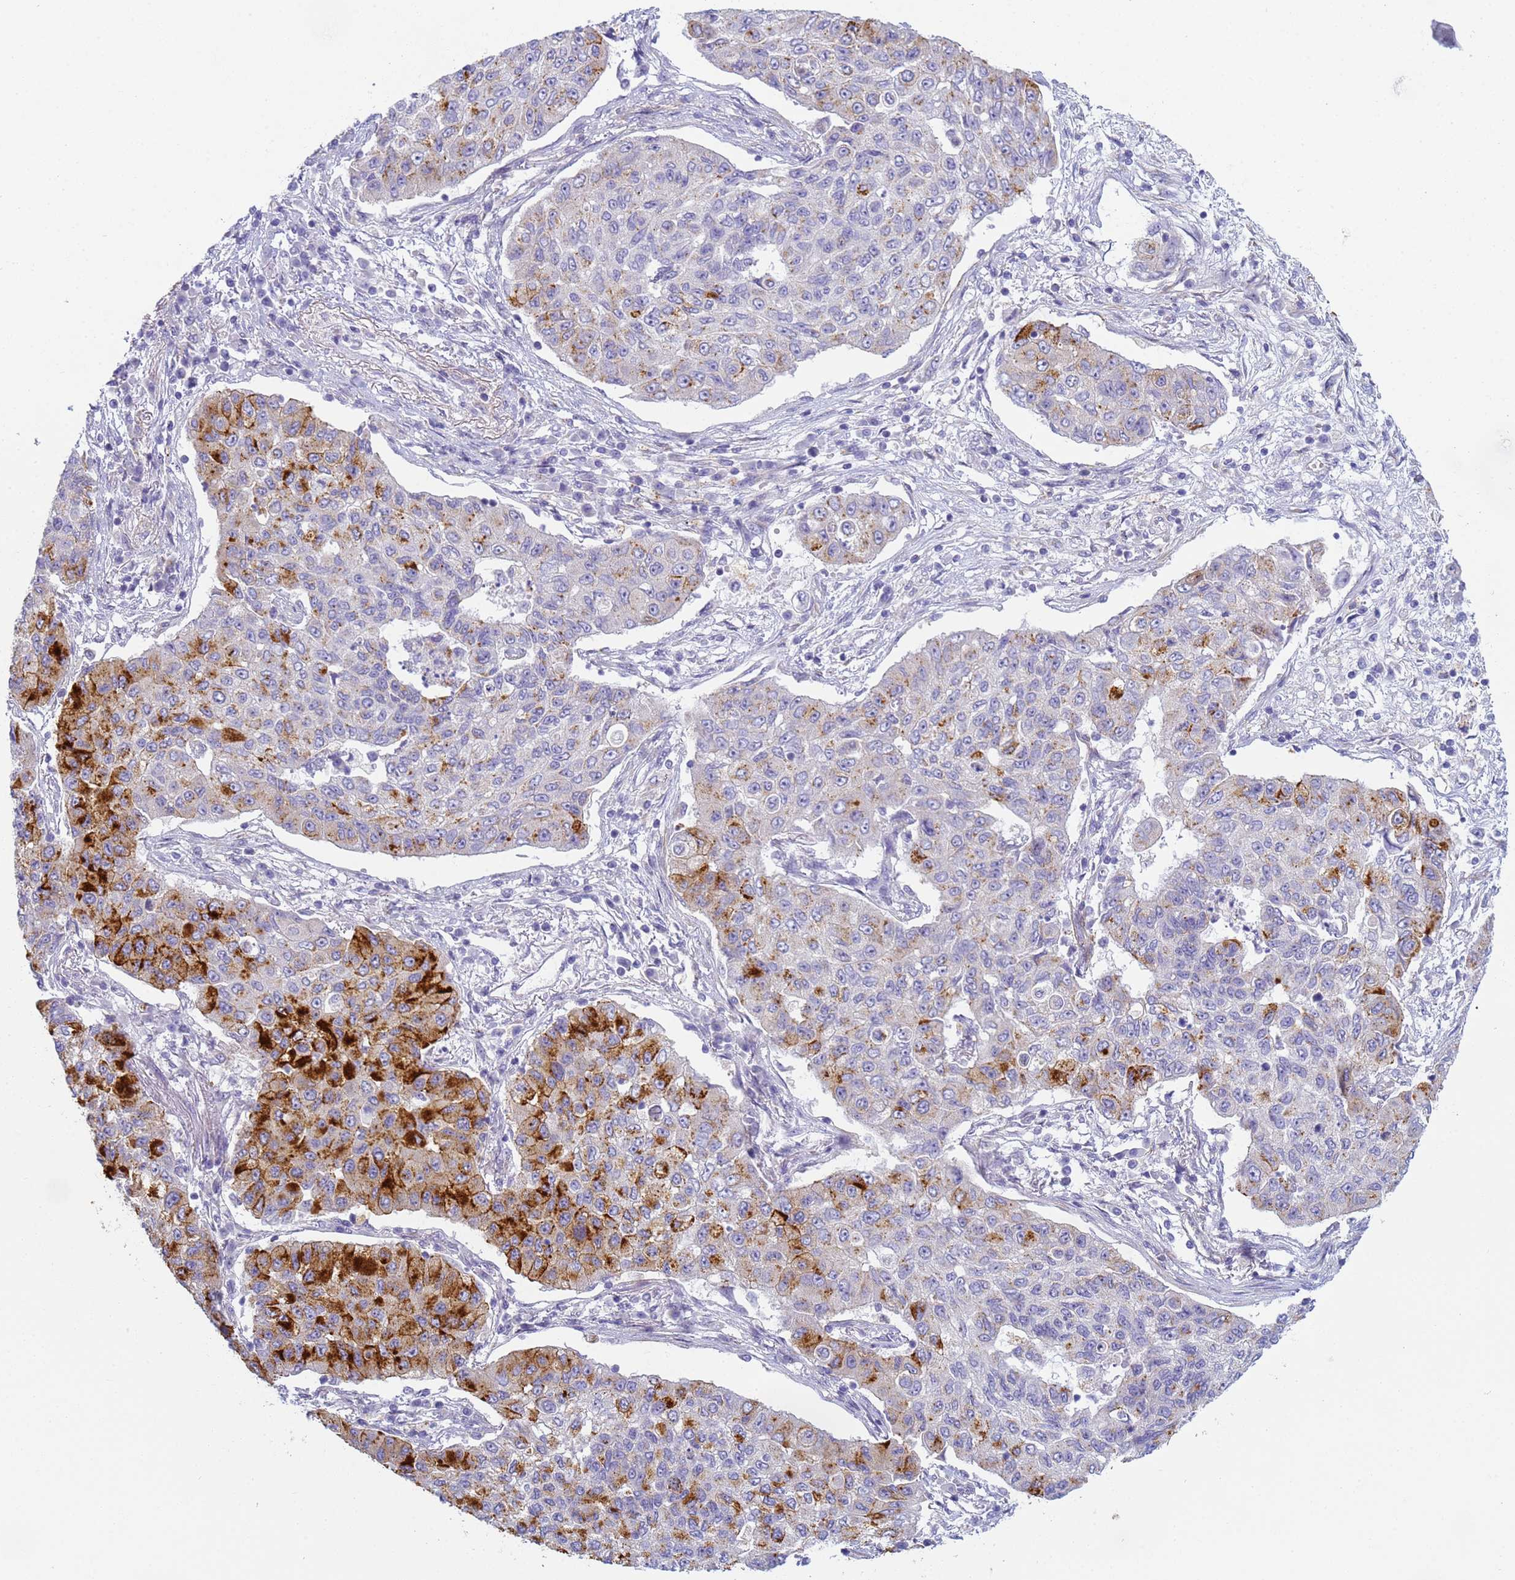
{"staining": {"intensity": "strong", "quantity": "<25%", "location": "cytoplasmic/membranous"}, "tissue": "lung cancer", "cell_type": "Tumor cells", "image_type": "cancer", "snomed": [{"axis": "morphology", "description": "Squamous cell carcinoma, NOS"}, {"axis": "topography", "description": "Lung"}], "caption": "Brown immunohistochemical staining in human lung squamous cell carcinoma exhibits strong cytoplasmic/membranous expression in about <25% of tumor cells.", "gene": "CR1", "patient": {"sex": "male", "age": 74}}